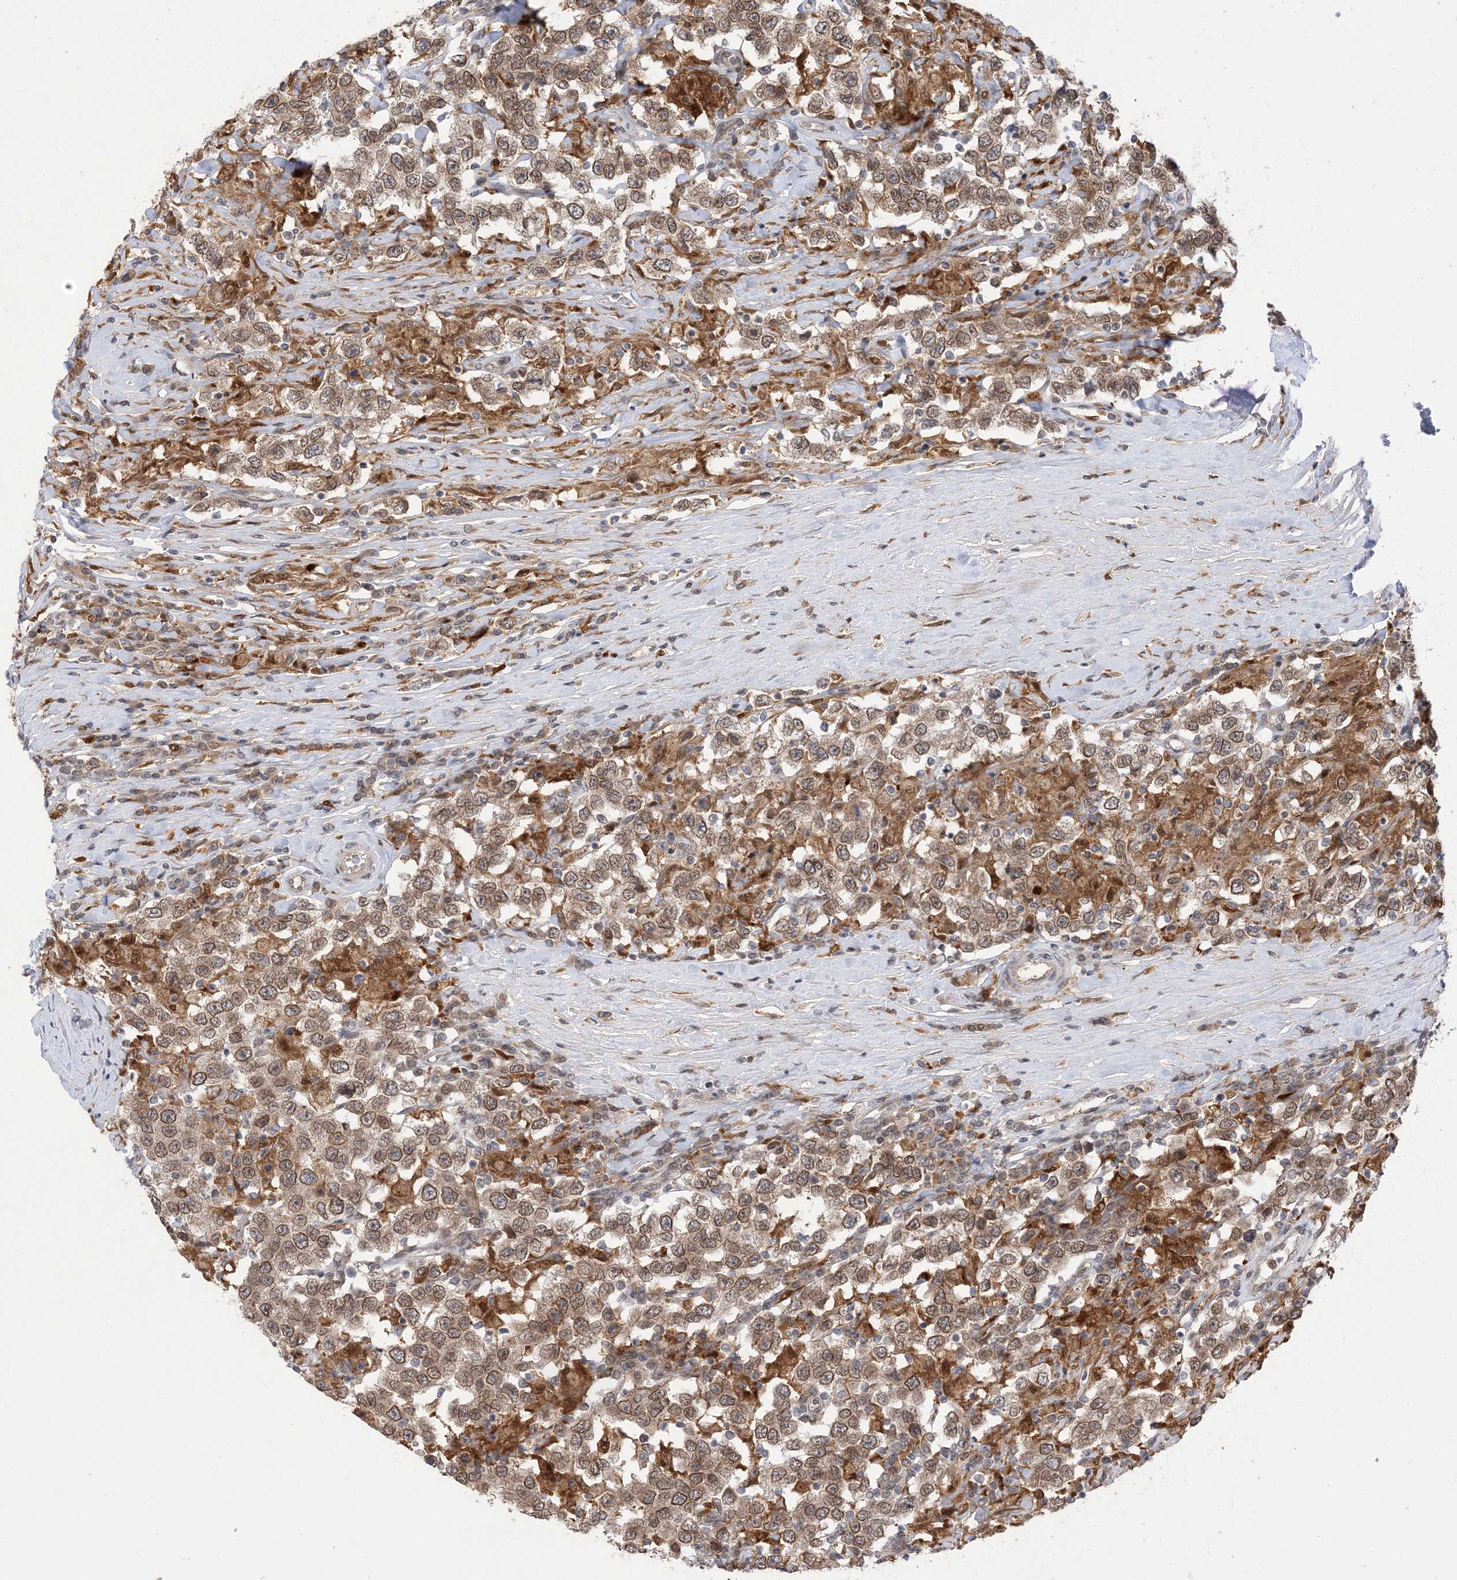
{"staining": {"intensity": "moderate", "quantity": ">75%", "location": "cytoplasmic/membranous,nuclear"}, "tissue": "testis cancer", "cell_type": "Tumor cells", "image_type": "cancer", "snomed": [{"axis": "morphology", "description": "Seminoma, NOS"}, {"axis": "topography", "description": "Testis"}], "caption": "Human testis cancer stained with a brown dye exhibits moderate cytoplasmic/membranous and nuclear positive positivity in about >75% of tumor cells.", "gene": "NAGK", "patient": {"sex": "male", "age": 41}}